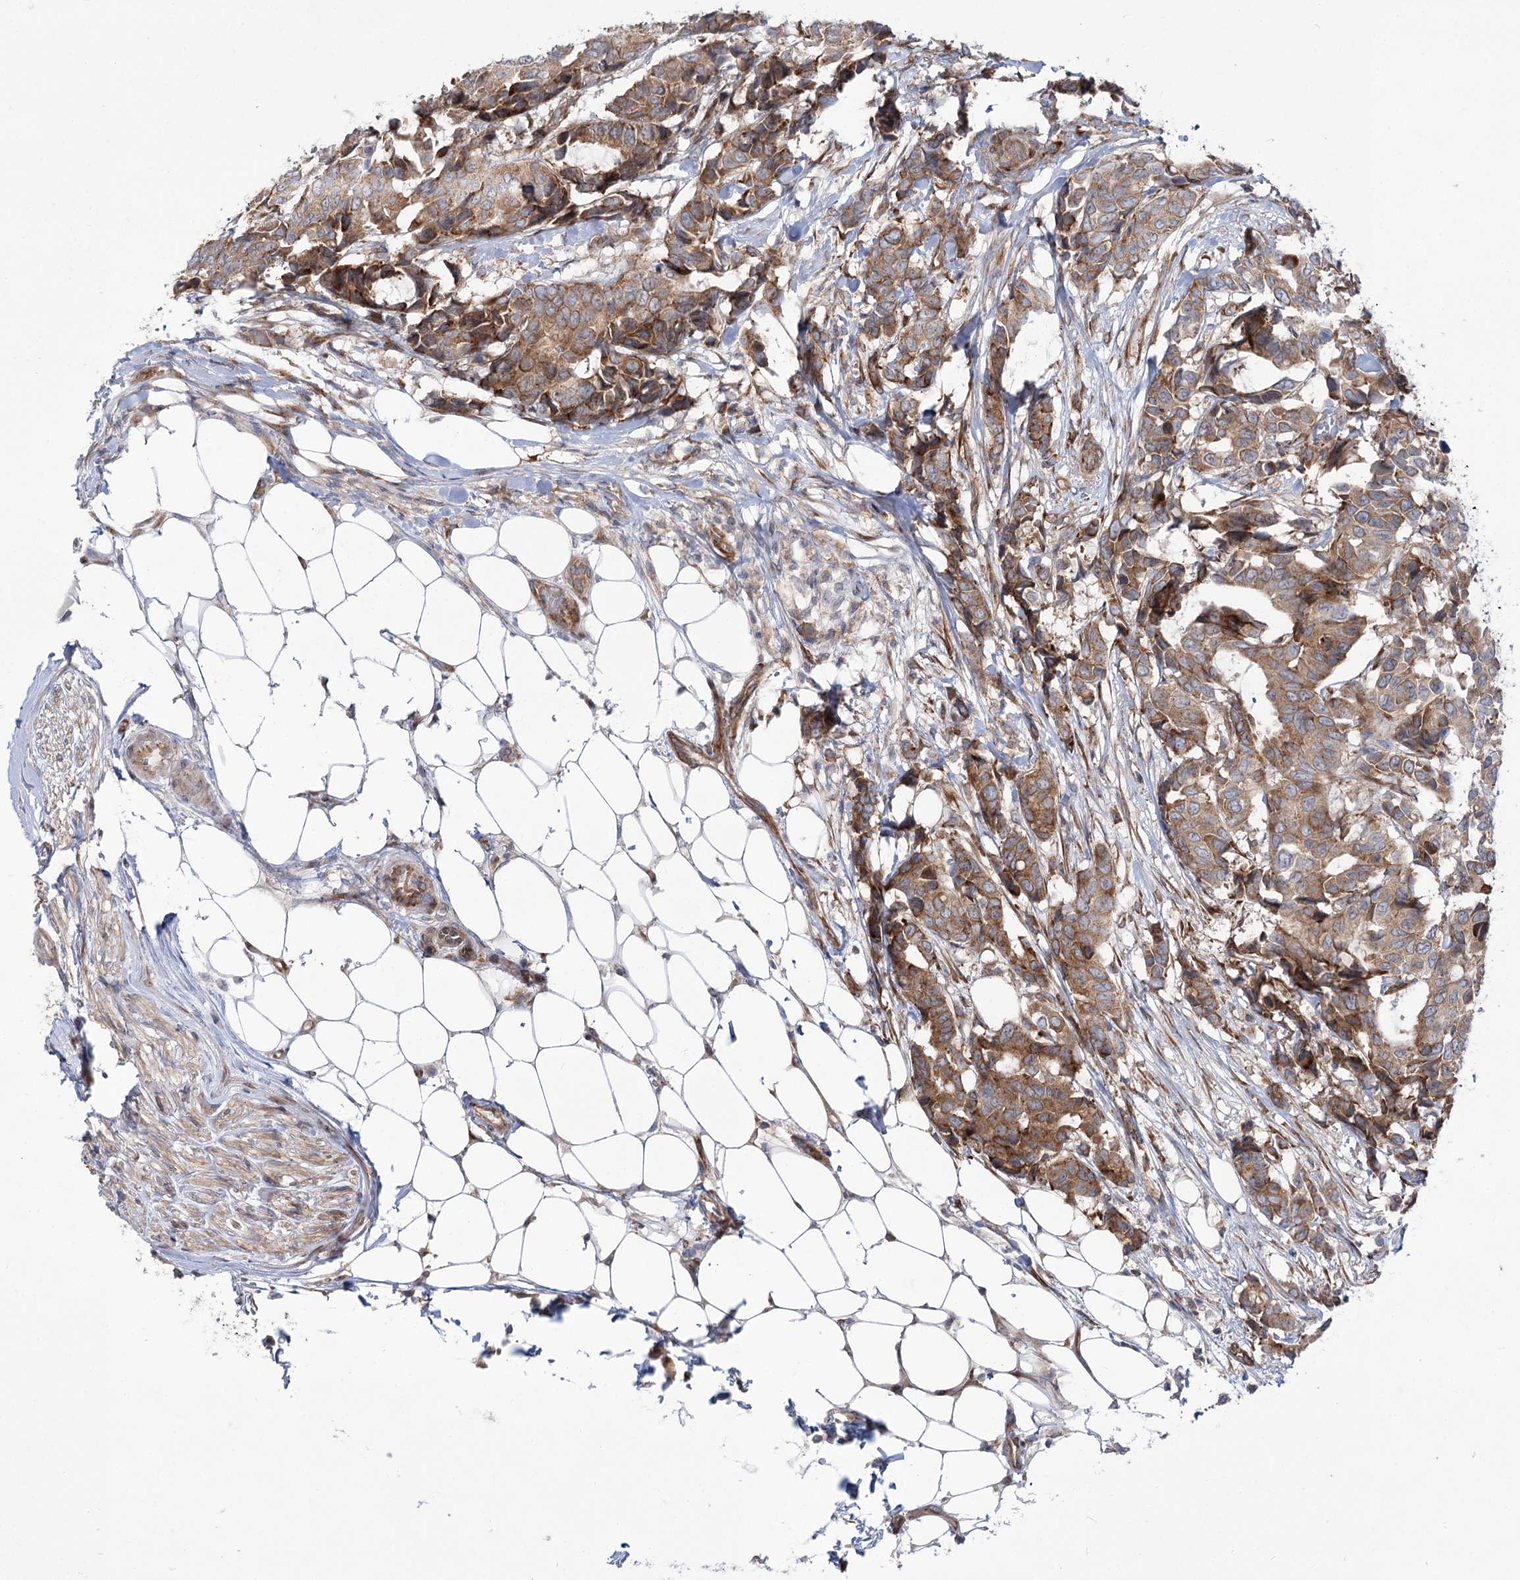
{"staining": {"intensity": "moderate", "quantity": ">75%", "location": "cytoplasmic/membranous"}, "tissue": "breast cancer", "cell_type": "Tumor cells", "image_type": "cancer", "snomed": [{"axis": "morphology", "description": "Duct carcinoma"}, {"axis": "topography", "description": "Breast"}], "caption": "Invasive ductal carcinoma (breast) stained for a protein shows moderate cytoplasmic/membranous positivity in tumor cells.", "gene": "VWA2", "patient": {"sex": "female", "age": 87}}